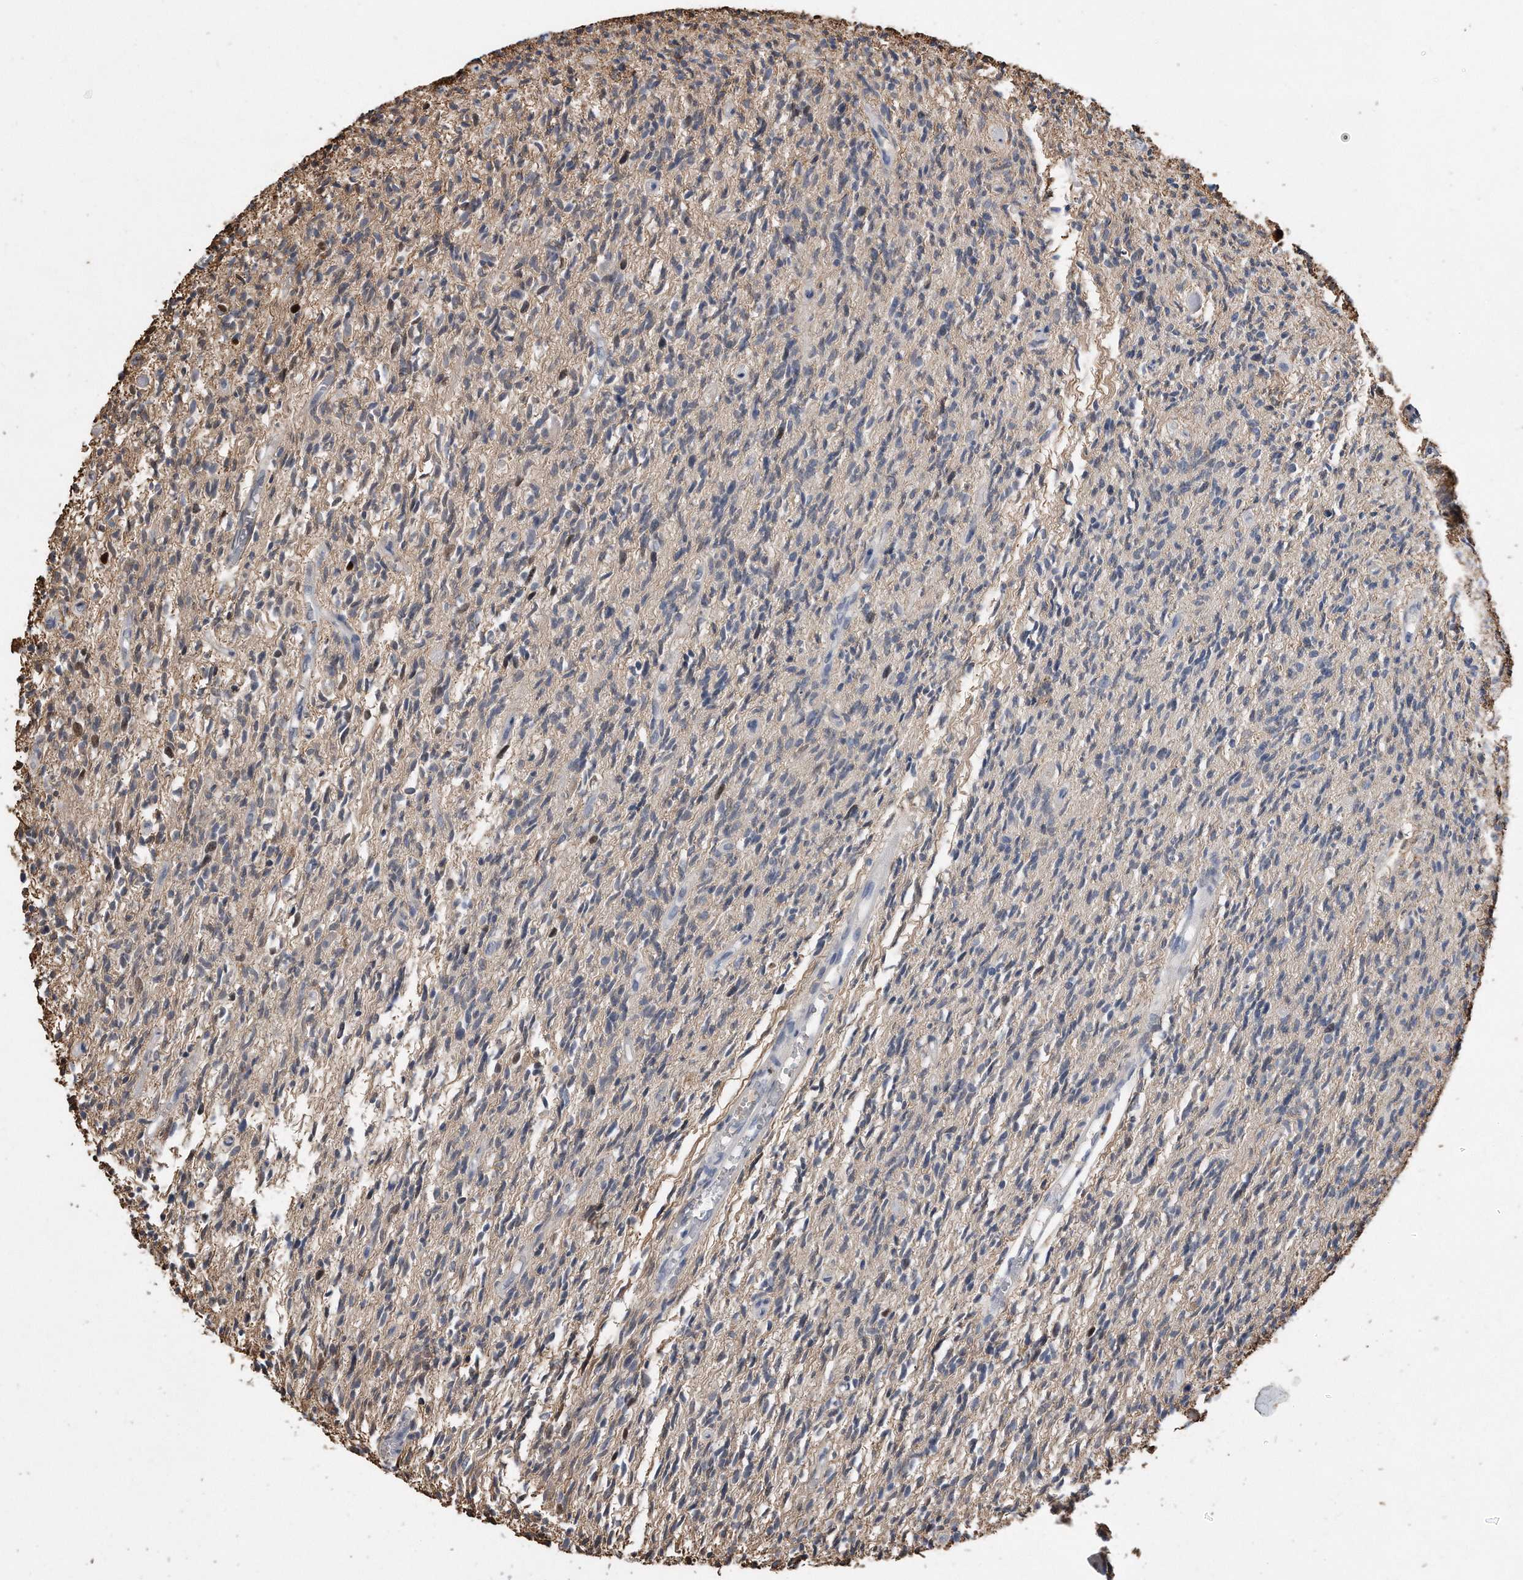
{"staining": {"intensity": "negative", "quantity": "none", "location": "none"}, "tissue": "glioma", "cell_type": "Tumor cells", "image_type": "cancer", "snomed": [{"axis": "morphology", "description": "Glioma, malignant, High grade"}, {"axis": "topography", "description": "Brain"}], "caption": "A photomicrograph of human malignant glioma (high-grade) is negative for staining in tumor cells.", "gene": "PCNA", "patient": {"sex": "female", "age": 57}}